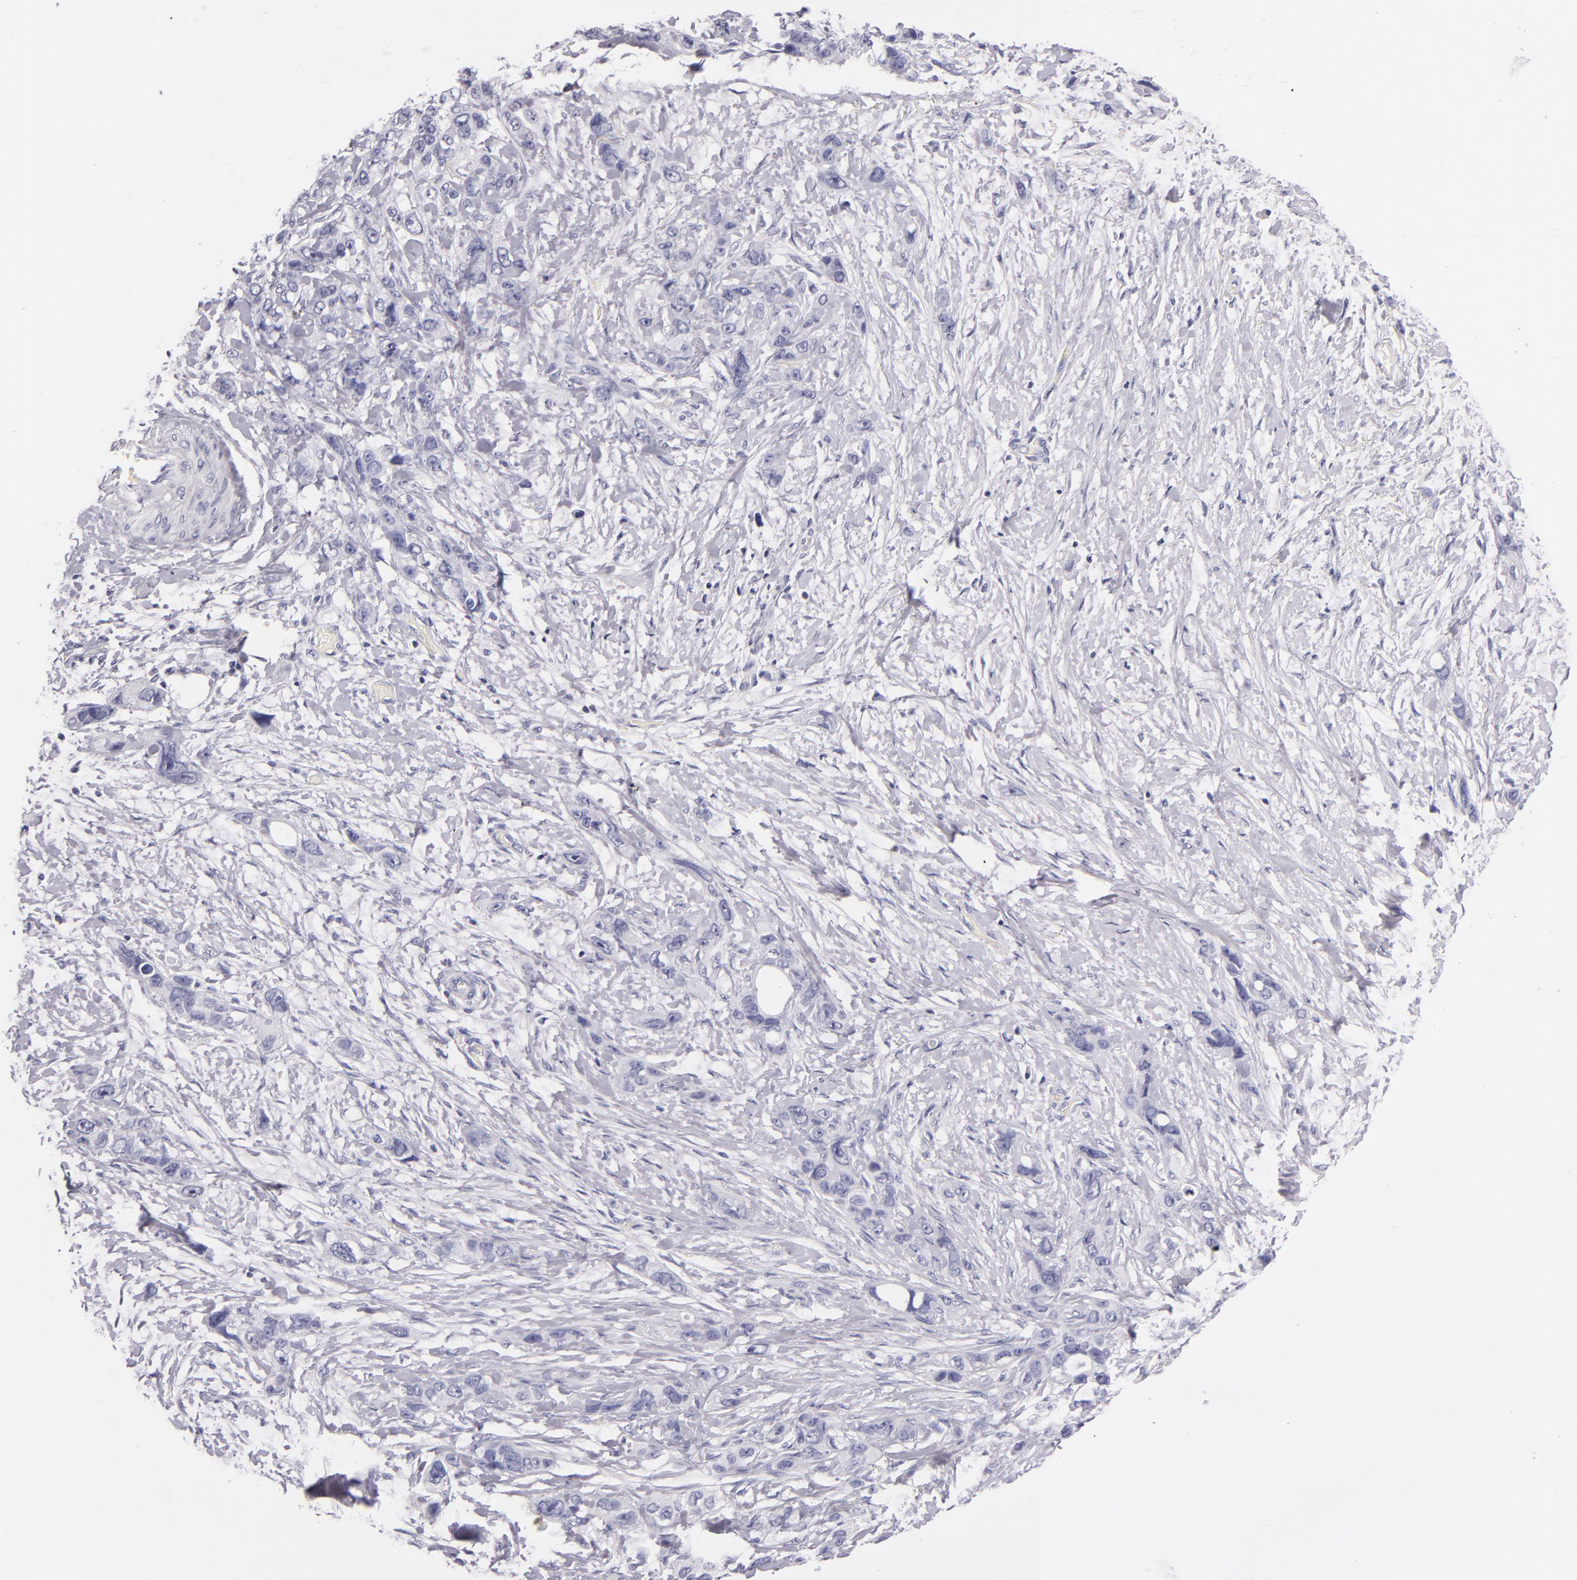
{"staining": {"intensity": "negative", "quantity": "none", "location": "none"}, "tissue": "stomach cancer", "cell_type": "Tumor cells", "image_type": "cancer", "snomed": [{"axis": "morphology", "description": "Adenocarcinoma, NOS"}, {"axis": "topography", "description": "Stomach, upper"}], "caption": "There is no significant expression in tumor cells of stomach adenocarcinoma.", "gene": "CD48", "patient": {"sex": "male", "age": 47}}